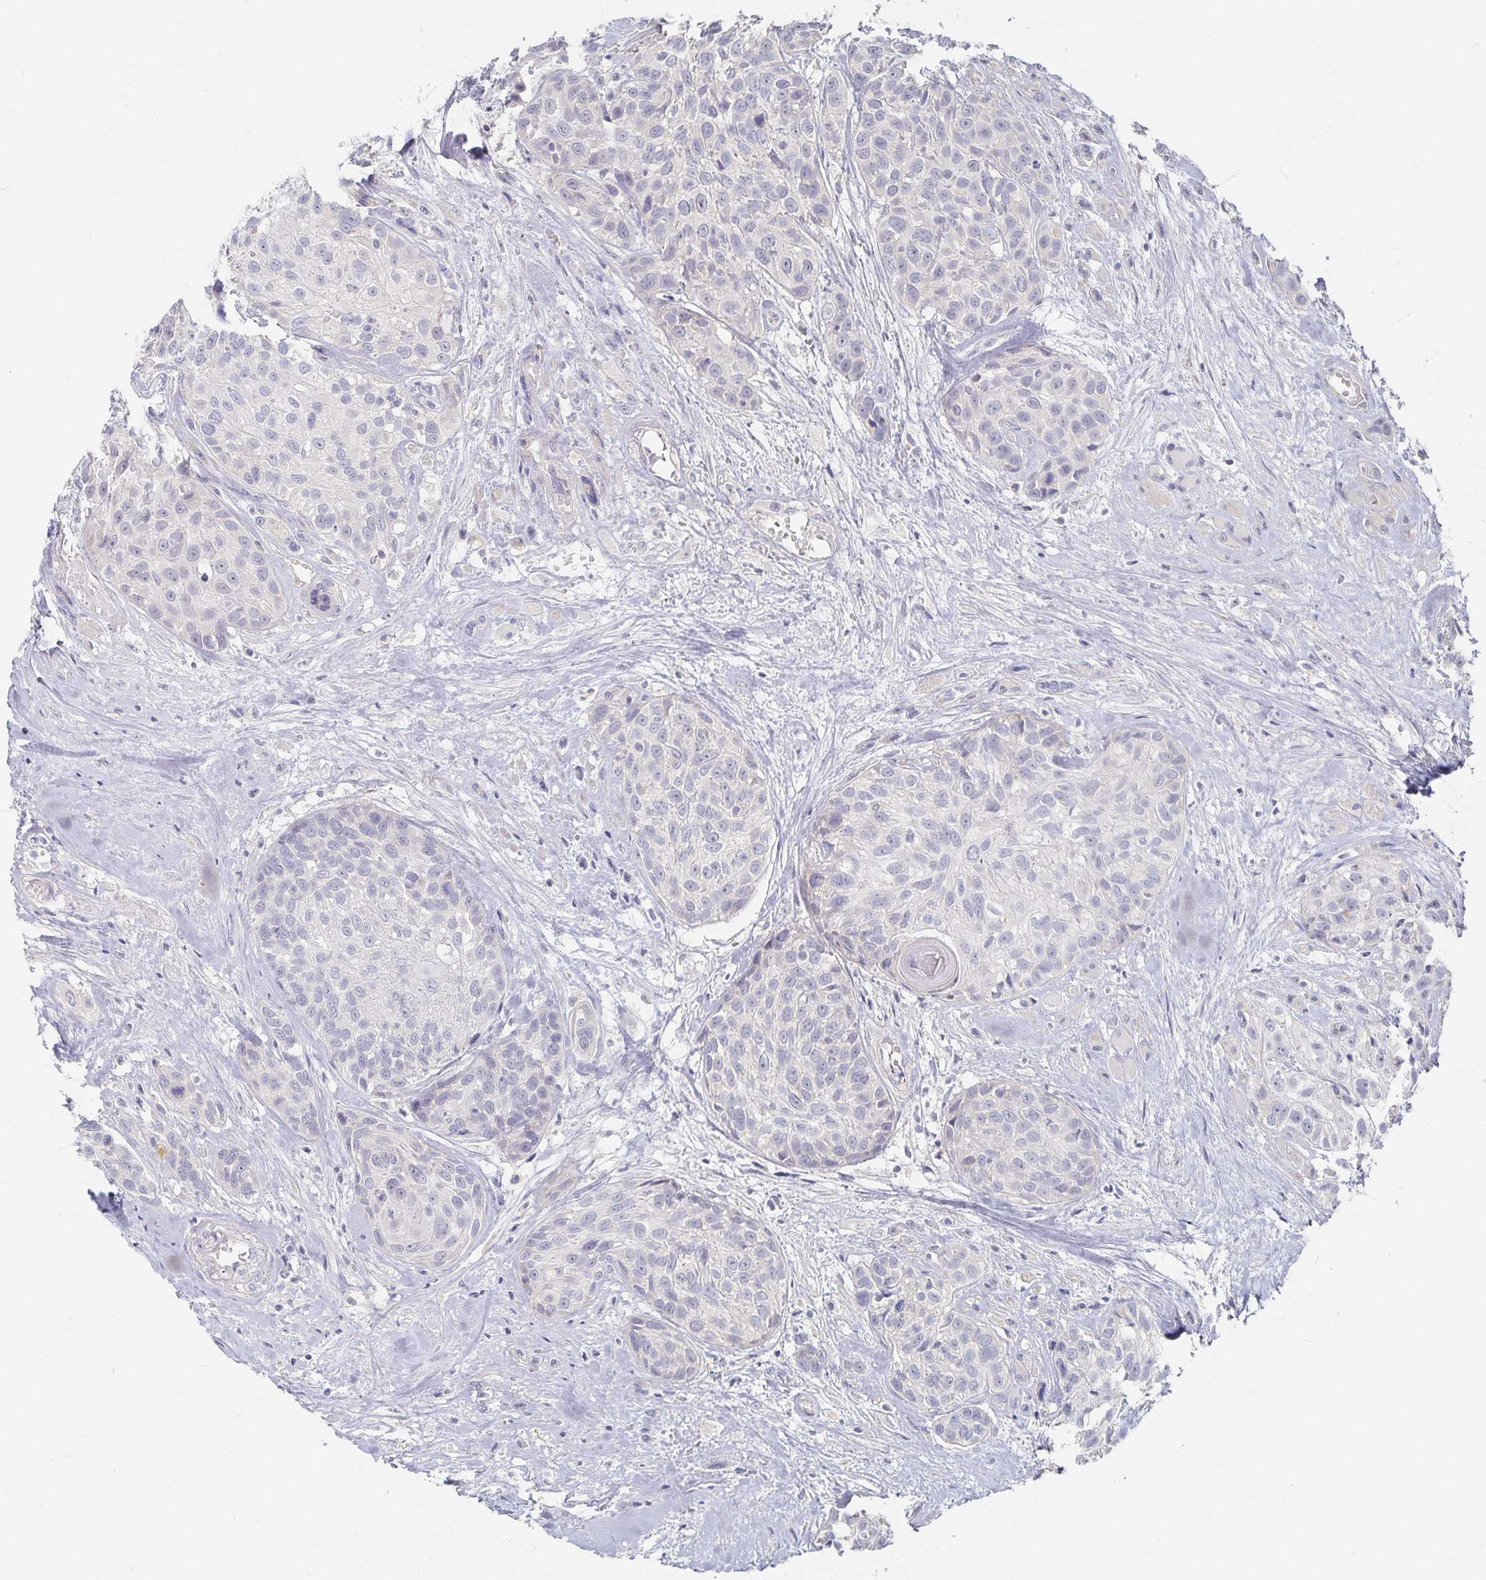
{"staining": {"intensity": "negative", "quantity": "none", "location": "none"}, "tissue": "head and neck cancer", "cell_type": "Tumor cells", "image_type": "cancer", "snomed": [{"axis": "morphology", "description": "Squamous cell carcinoma, NOS"}, {"axis": "topography", "description": "Head-Neck"}], "caption": "The micrograph exhibits no significant staining in tumor cells of head and neck cancer (squamous cell carcinoma). (Brightfield microscopy of DAB immunohistochemistry (IHC) at high magnification).", "gene": "DNAH9", "patient": {"sex": "female", "age": 50}}